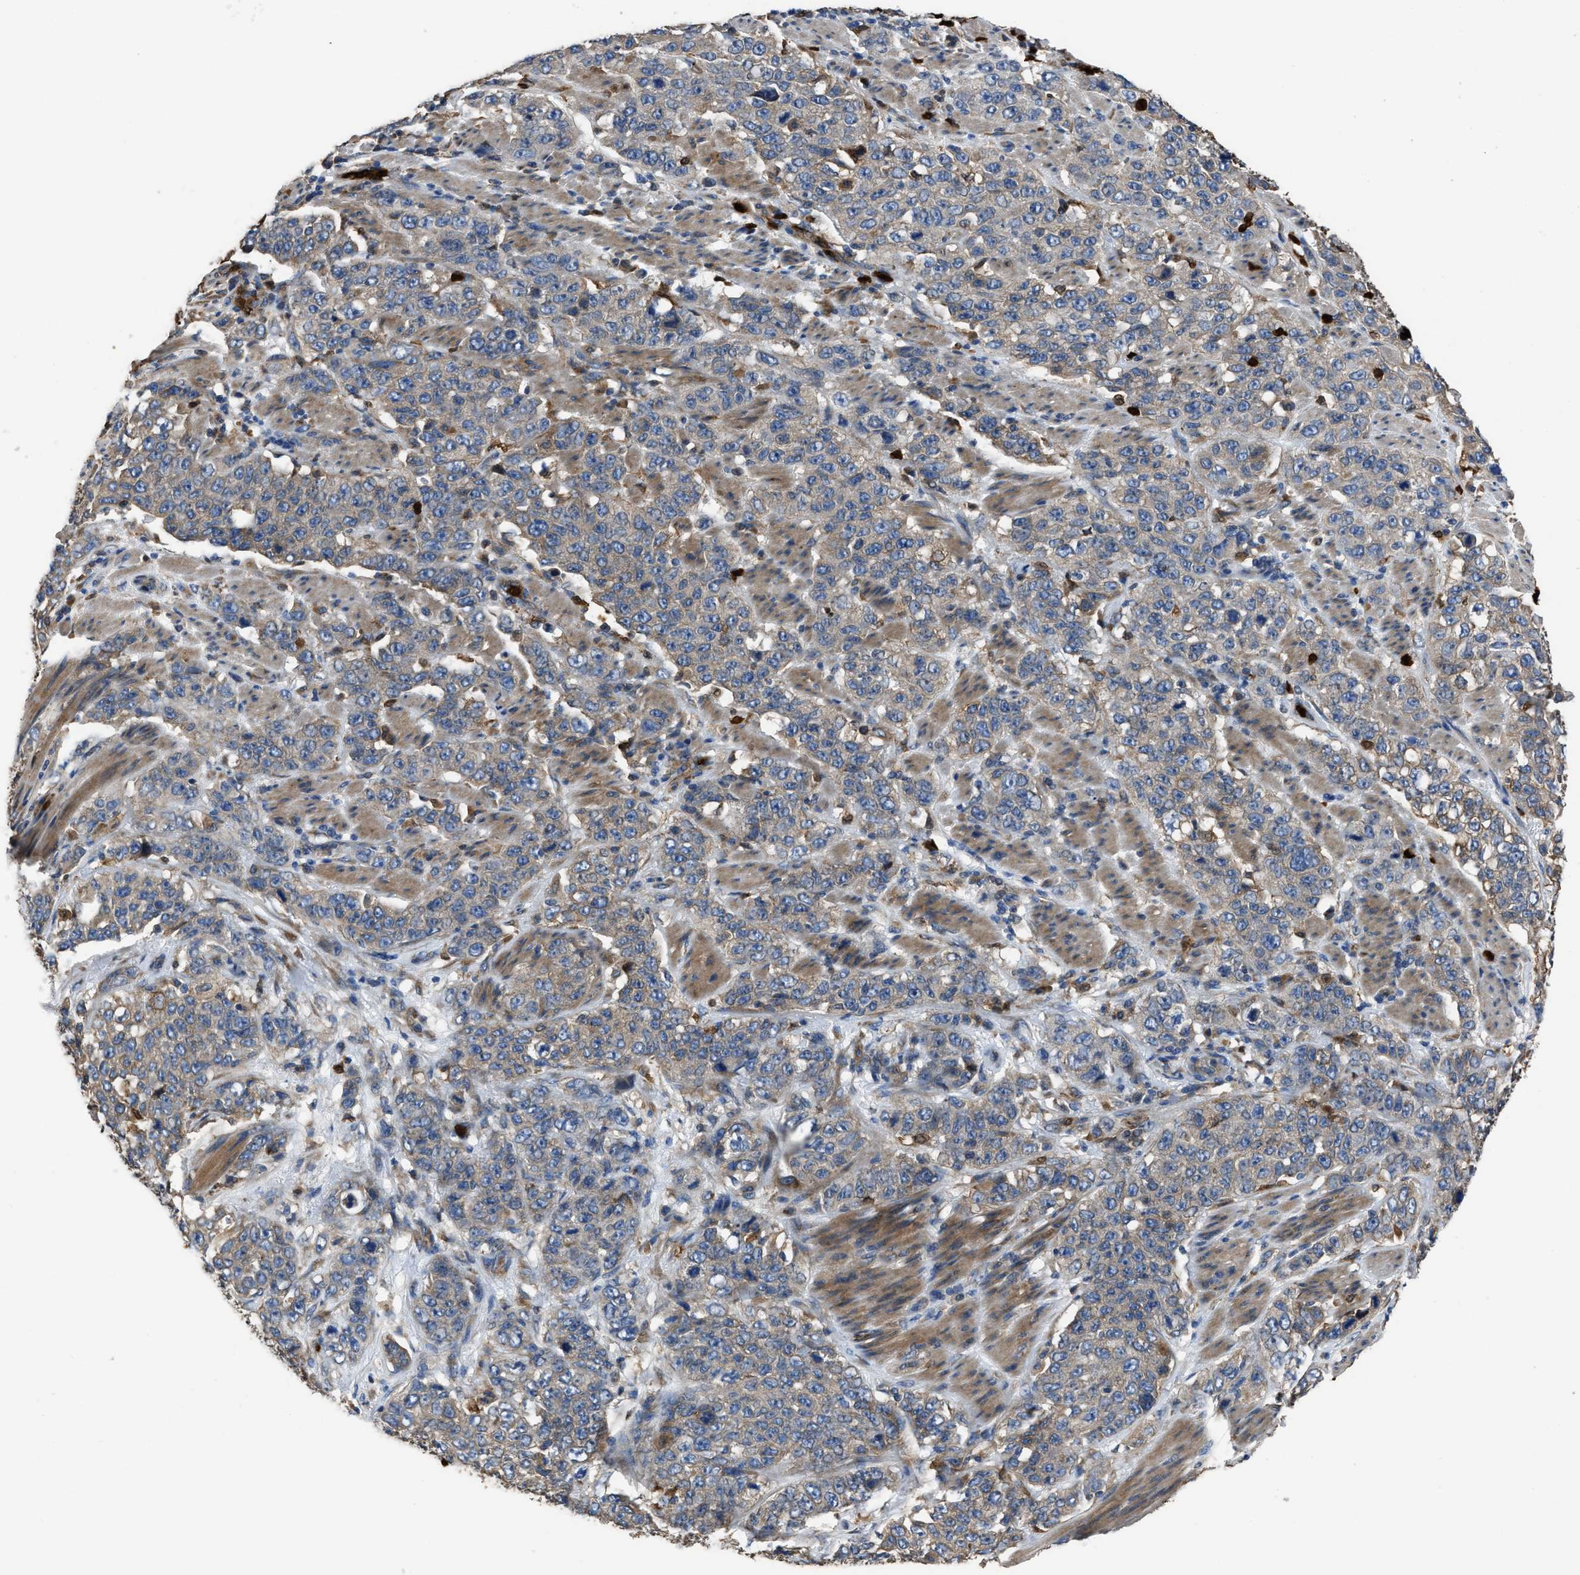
{"staining": {"intensity": "moderate", "quantity": "<25%", "location": "cytoplasmic/membranous"}, "tissue": "stomach cancer", "cell_type": "Tumor cells", "image_type": "cancer", "snomed": [{"axis": "morphology", "description": "Adenocarcinoma, NOS"}, {"axis": "topography", "description": "Stomach"}], "caption": "Adenocarcinoma (stomach) stained with DAB (3,3'-diaminobenzidine) immunohistochemistry (IHC) exhibits low levels of moderate cytoplasmic/membranous expression in about <25% of tumor cells. Nuclei are stained in blue.", "gene": "ANGPT1", "patient": {"sex": "male", "age": 48}}